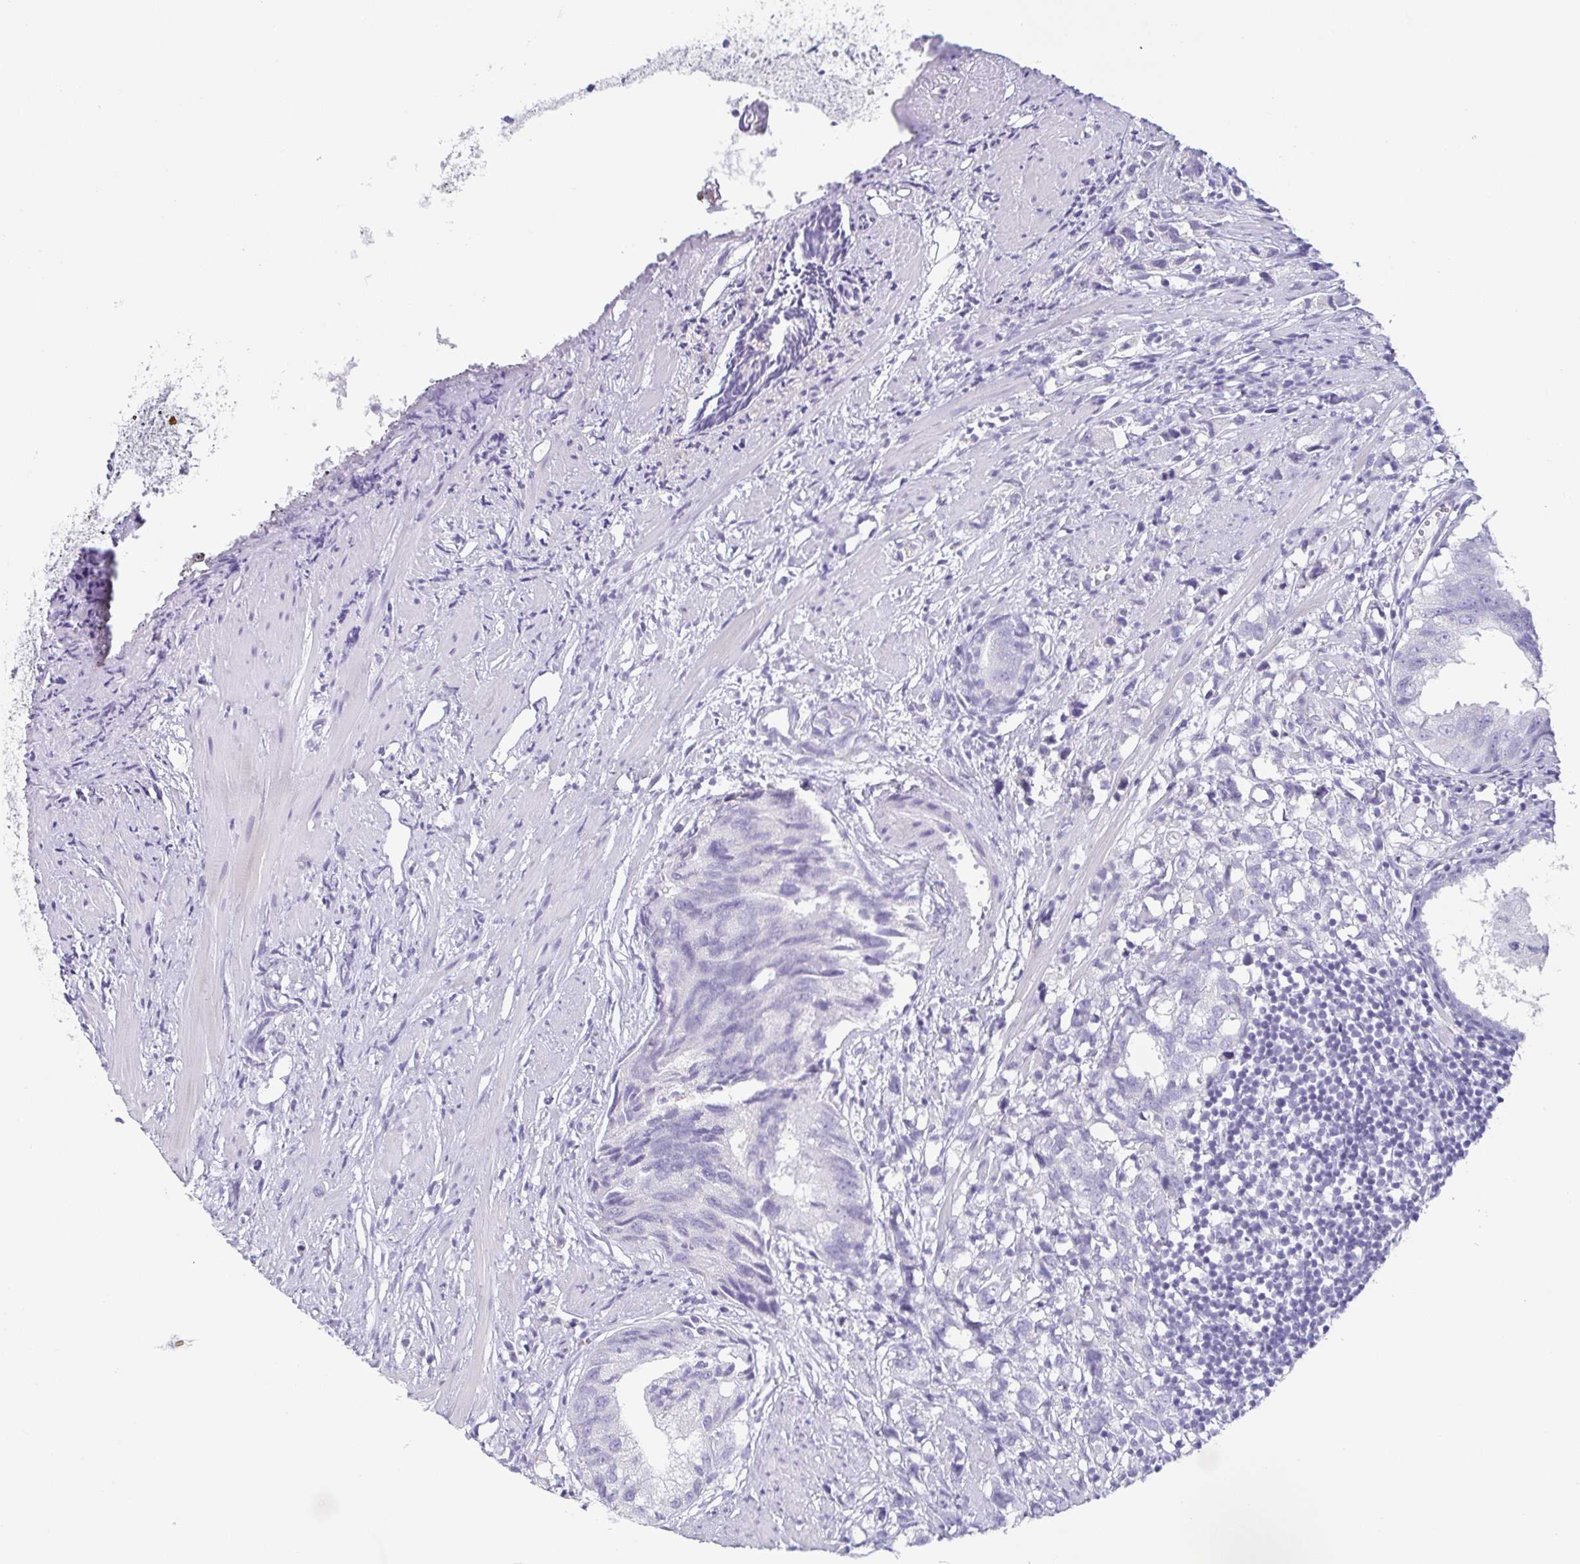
{"staining": {"intensity": "negative", "quantity": "none", "location": "none"}, "tissue": "prostate cancer", "cell_type": "Tumor cells", "image_type": "cancer", "snomed": [{"axis": "morphology", "description": "Adenocarcinoma, High grade"}, {"axis": "topography", "description": "Prostate"}], "caption": "Human prostate cancer stained for a protein using immunohistochemistry (IHC) exhibits no positivity in tumor cells.", "gene": "PRR27", "patient": {"sex": "male", "age": 58}}